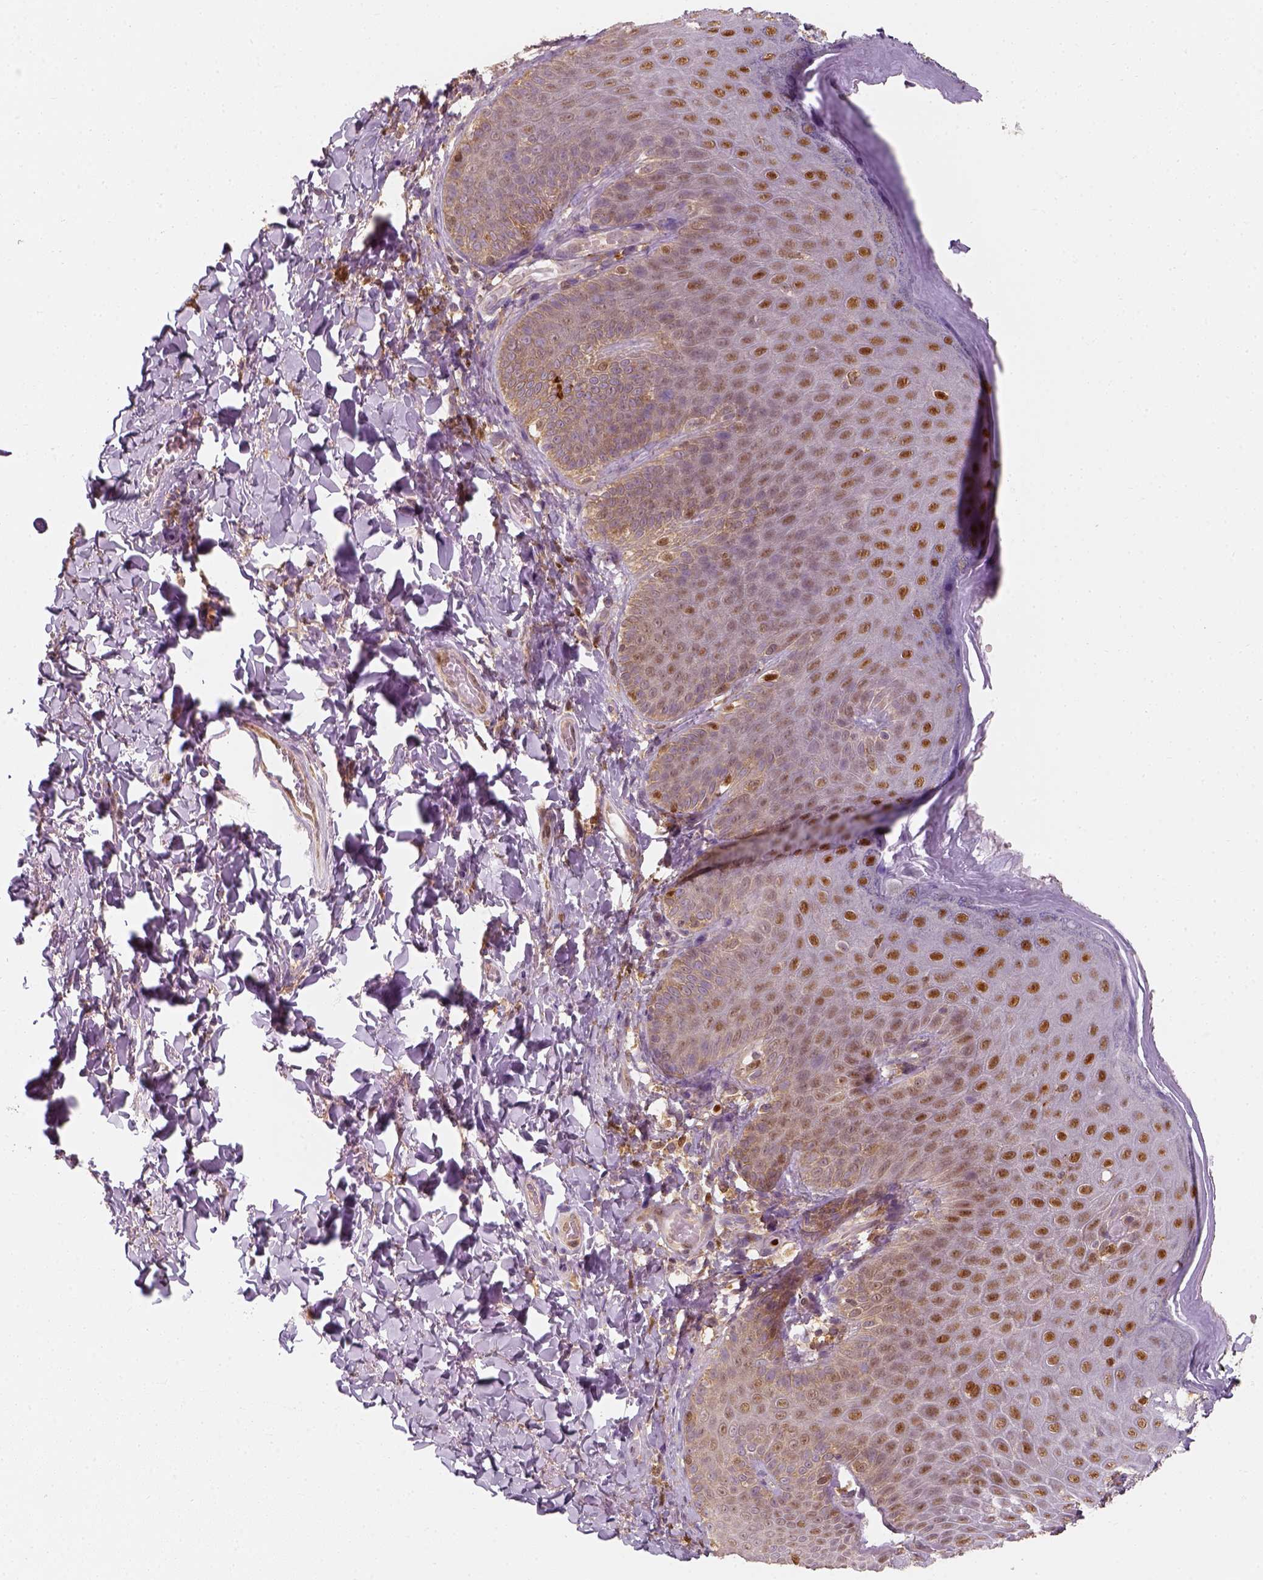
{"staining": {"intensity": "moderate", "quantity": "25%-75%", "location": "nuclear"}, "tissue": "skin", "cell_type": "Epidermal cells", "image_type": "normal", "snomed": [{"axis": "morphology", "description": "Normal tissue, NOS"}, {"axis": "topography", "description": "Anal"}], "caption": "Immunohistochemical staining of unremarkable skin reveals medium levels of moderate nuclear staining in about 25%-75% of epidermal cells. (IHC, brightfield microscopy, high magnification).", "gene": "SQSTM1", "patient": {"sex": "male", "age": 53}}